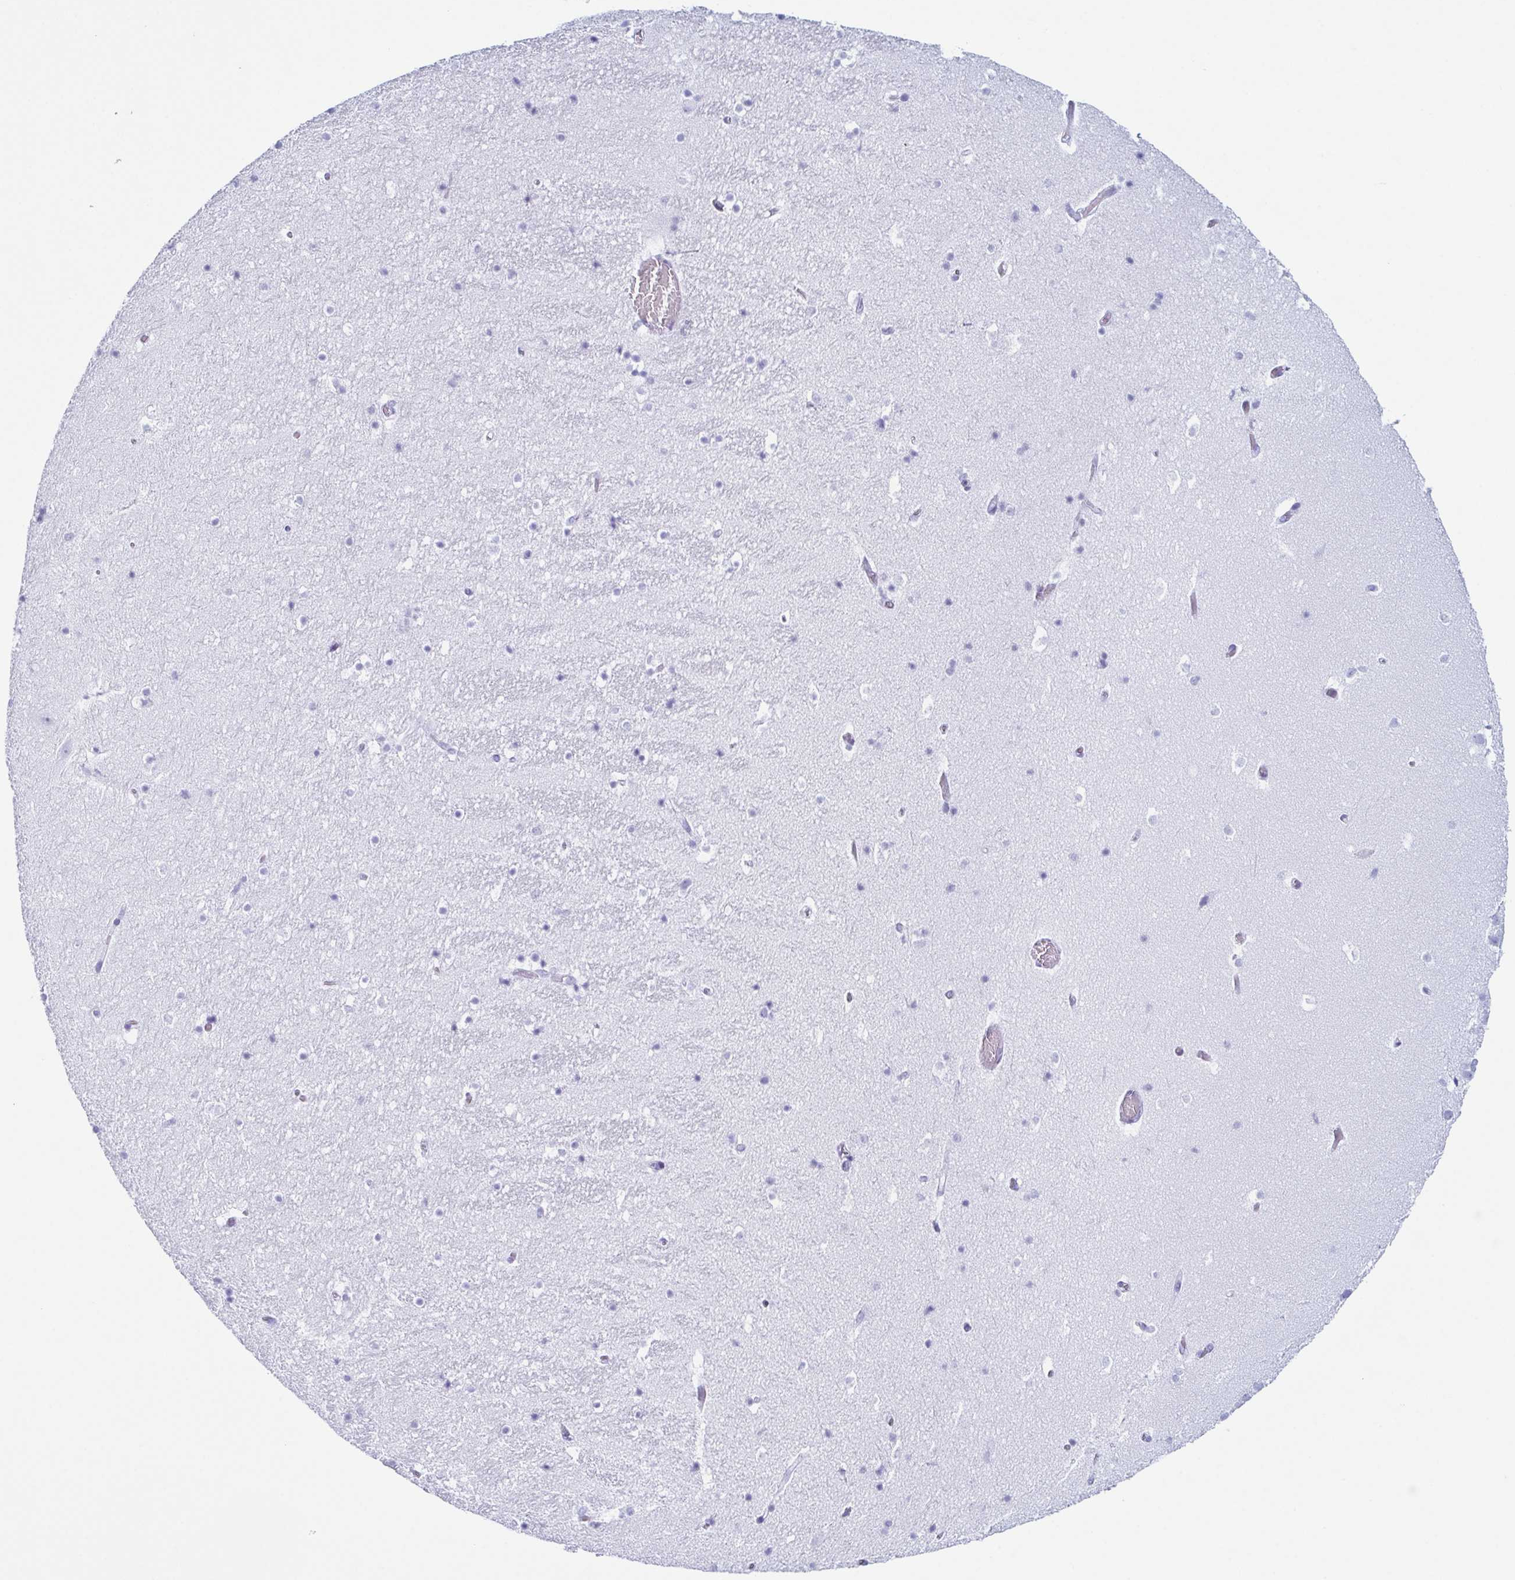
{"staining": {"intensity": "negative", "quantity": "none", "location": "none"}, "tissue": "hippocampus", "cell_type": "Glial cells", "image_type": "normal", "snomed": [{"axis": "morphology", "description": "Normal tissue, NOS"}, {"axis": "topography", "description": "Hippocampus"}], "caption": "Histopathology image shows no significant protein positivity in glial cells of unremarkable hippocampus.", "gene": "ENKUR", "patient": {"sex": "male", "age": 26}}